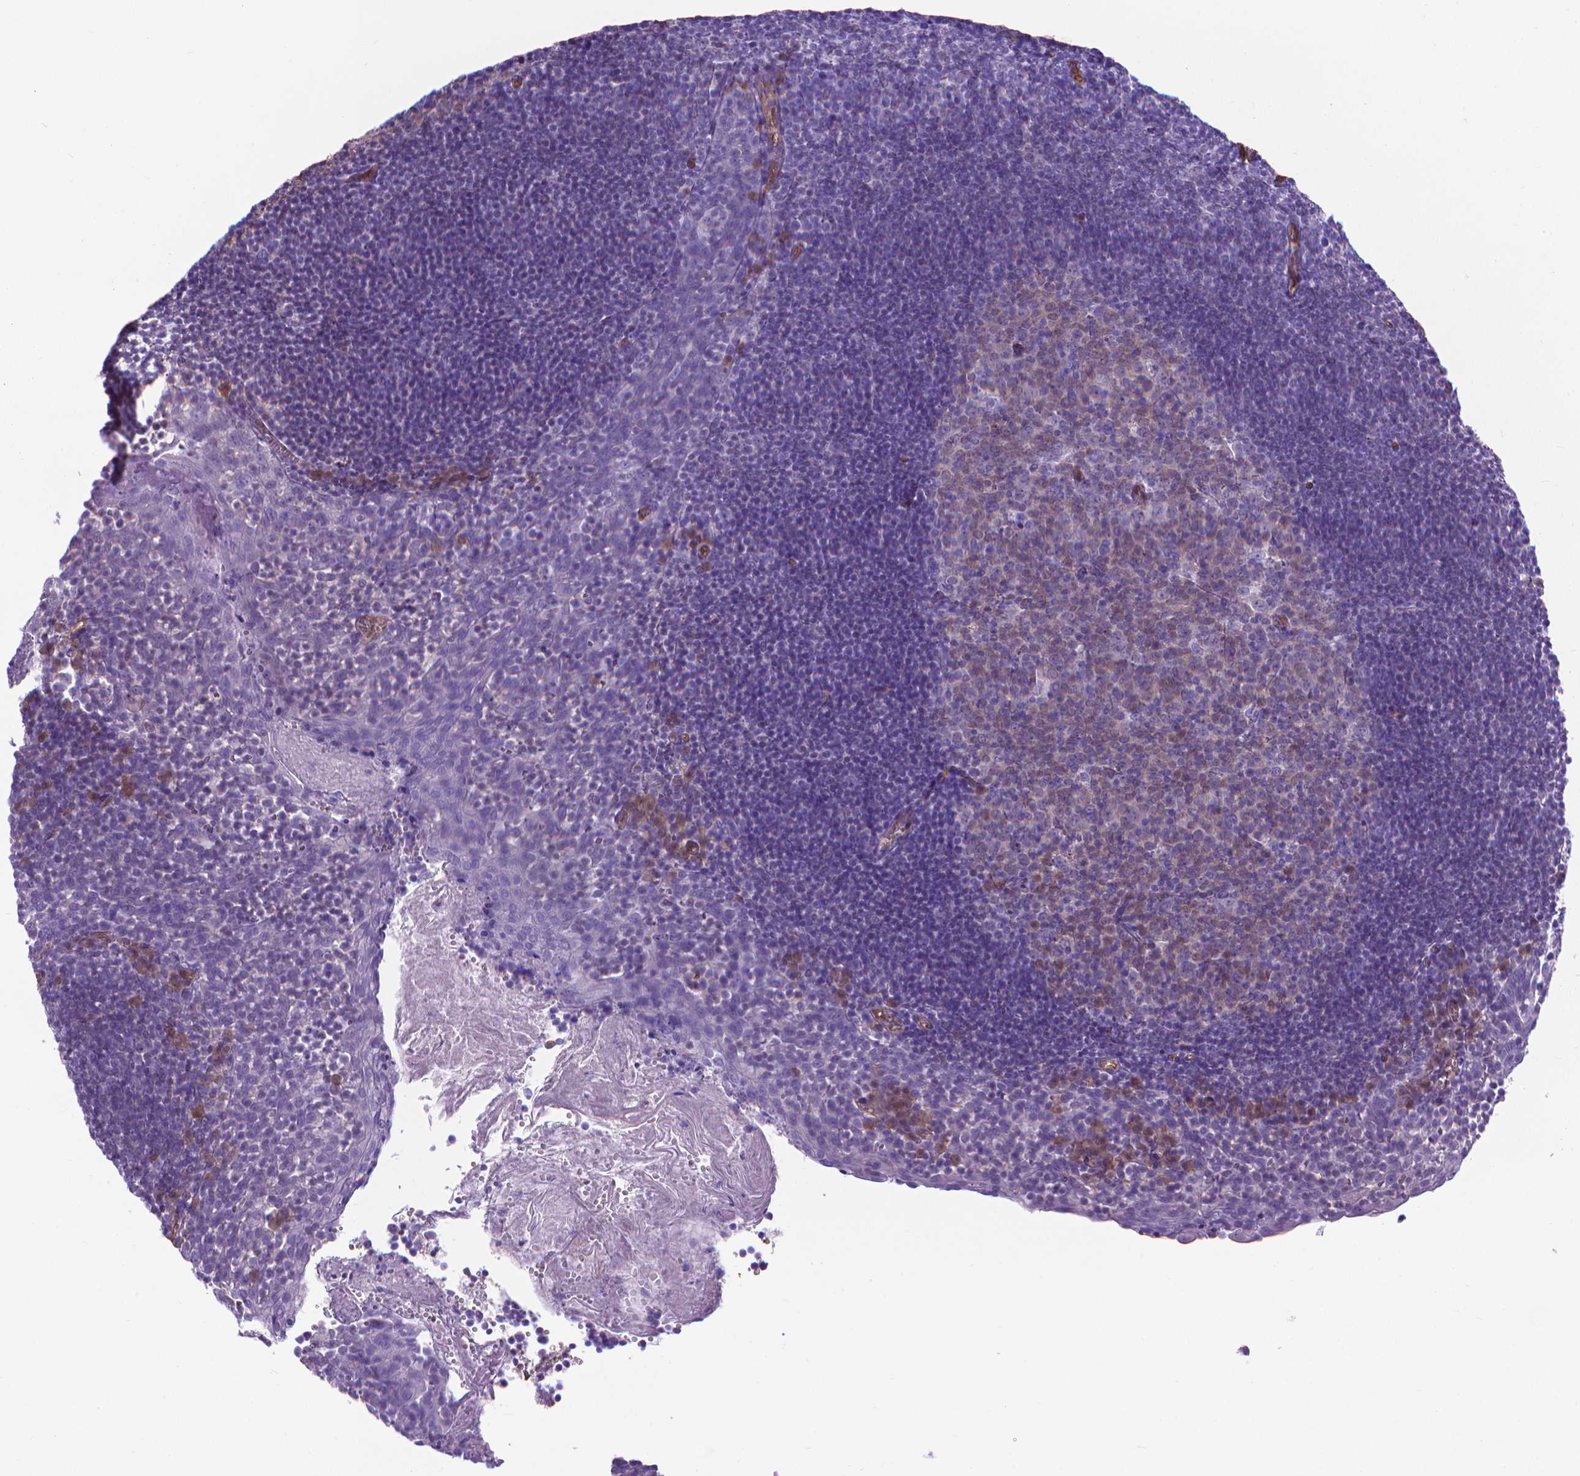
{"staining": {"intensity": "weak", "quantity": "<25%", "location": "cytoplasmic/membranous"}, "tissue": "lymph node", "cell_type": "Germinal center cells", "image_type": "normal", "snomed": [{"axis": "morphology", "description": "Normal tissue, NOS"}, {"axis": "topography", "description": "Lymph node"}], "caption": "The histopathology image exhibits no significant positivity in germinal center cells of lymph node.", "gene": "CLIC4", "patient": {"sex": "female", "age": 21}}